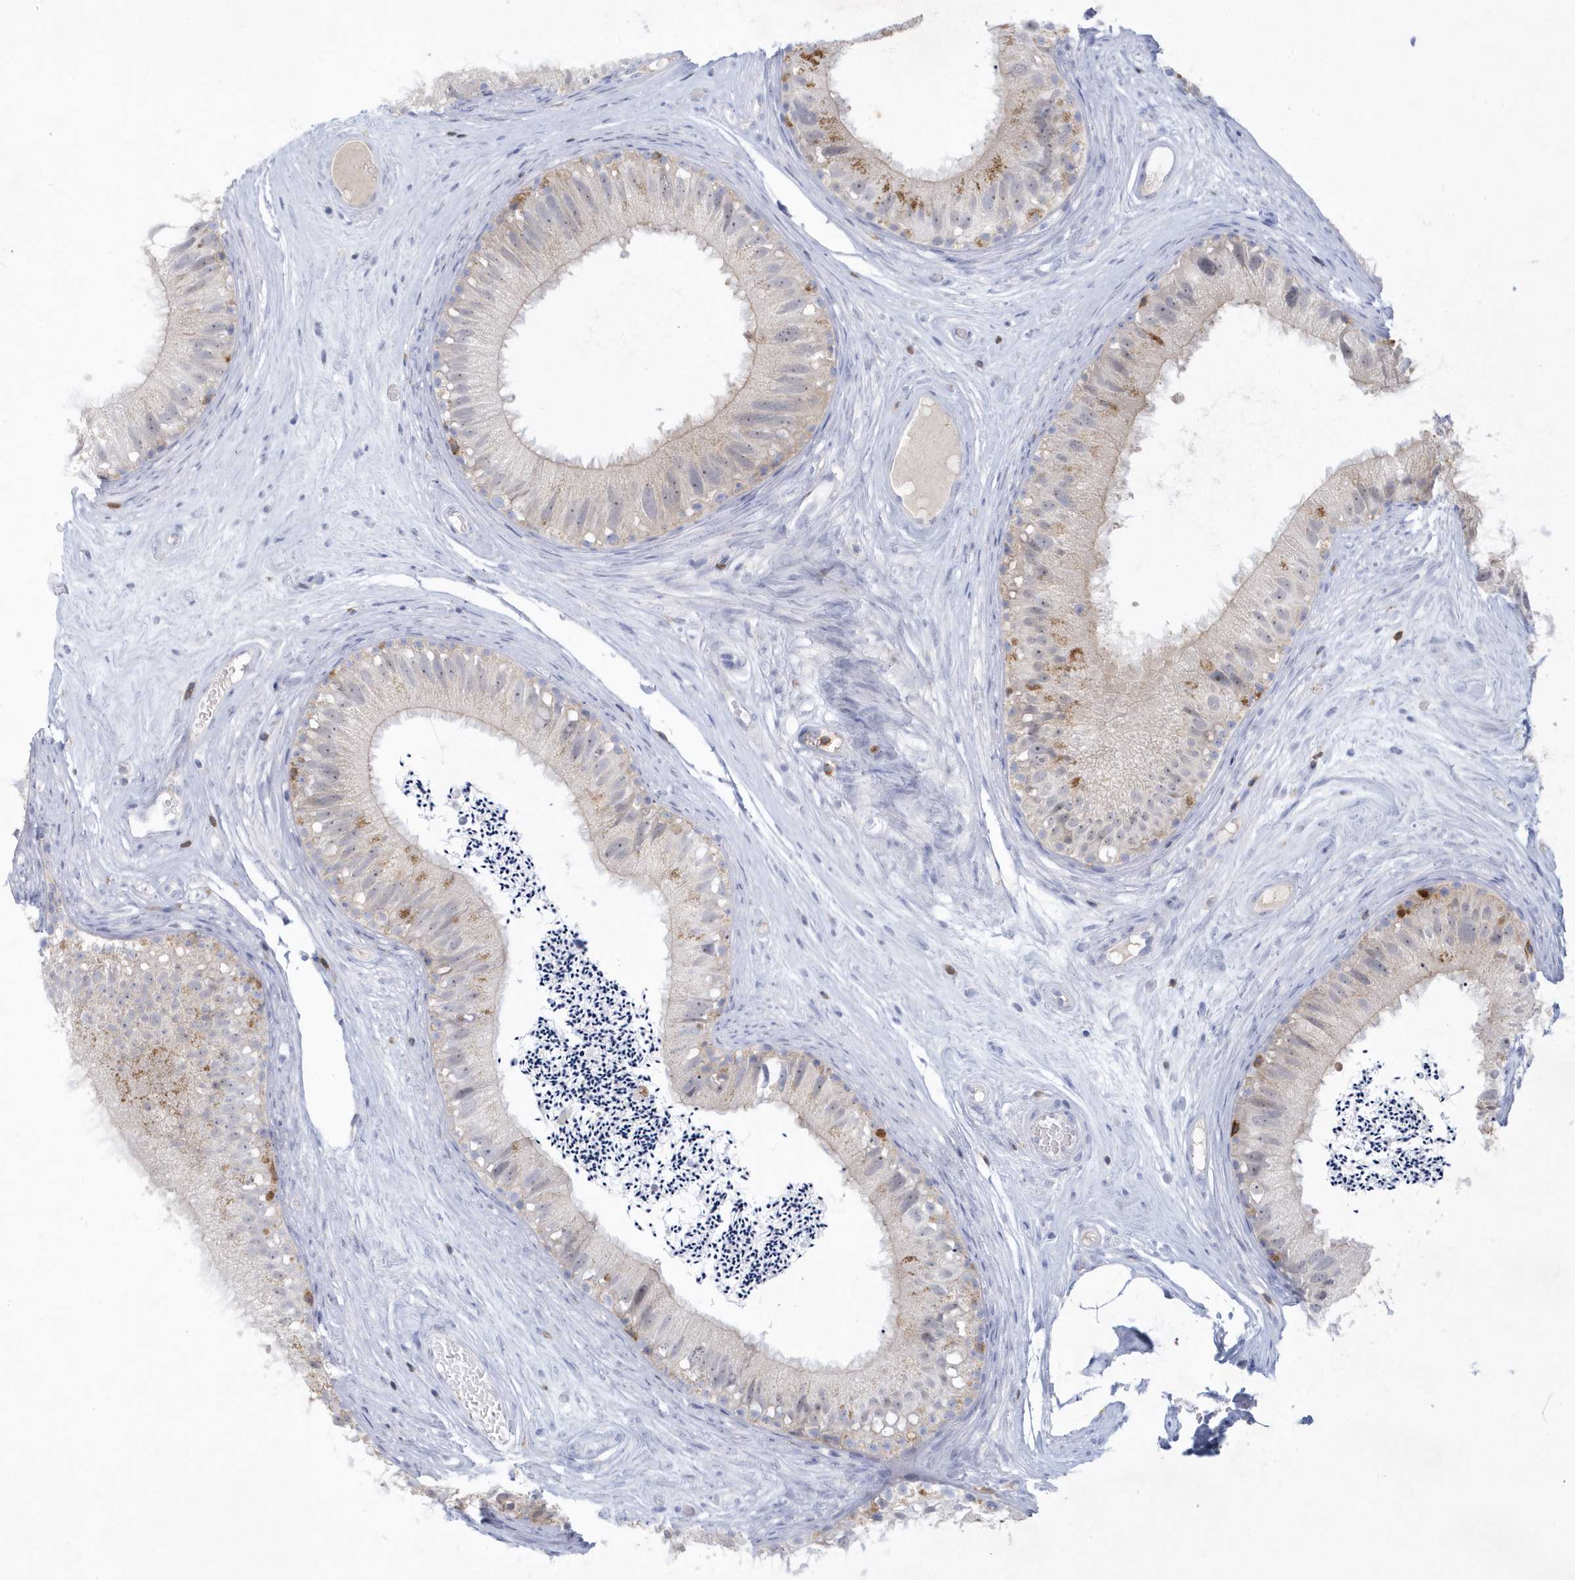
{"staining": {"intensity": "negative", "quantity": "none", "location": "none"}, "tissue": "epididymis", "cell_type": "Glandular cells", "image_type": "normal", "snomed": [{"axis": "morphology", "description": "Normal tissue, NOS"}, {"axis": "topography", "description": "Epididymis"}], "caption": "Immunohistochemical staining of benign epididymis reveals no significant staining in glandular cells.", "gene": "PSD4", "patient": {"sex": "male", "age": 77}}